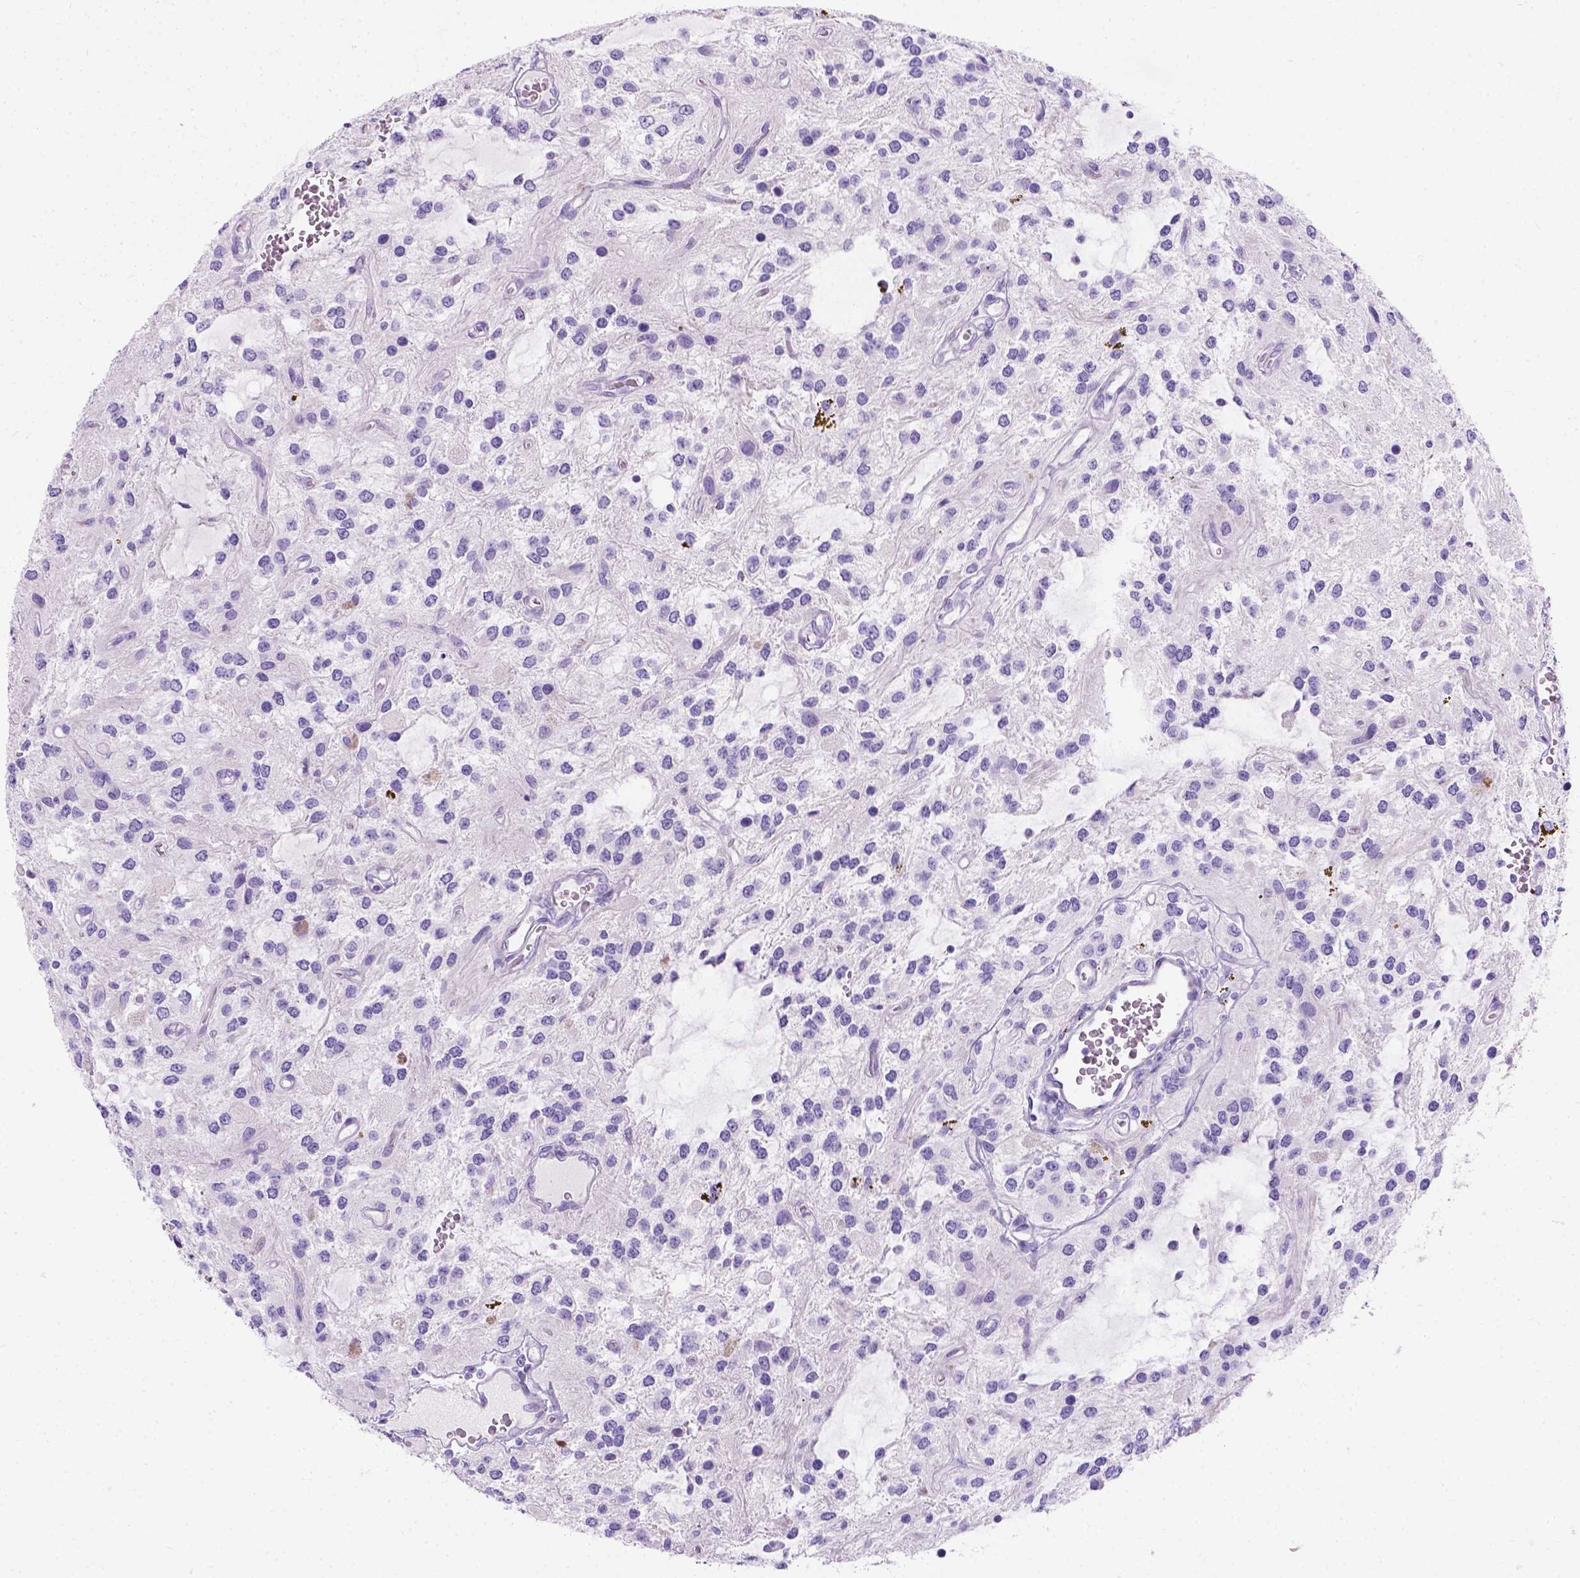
{"staining": {"intensity": "negative", "quantity": "none", "location": "none"}, "tissue": "glioma", "cell_type": "Tumor cells", "image_type": "cancer", "snomed": [{"axis": "morphology", "description": "Glioma, malignant, Low grade"}, {"axis": "topography", "description": "Cerebellum"}], "caption": "Malignant low-grade glioma stained for a protein using immunohistochemistry (IHC) reveals no expression tumor cells.", "gene": "C7orf57", "patient": {"sex": "female", "age": 14}}